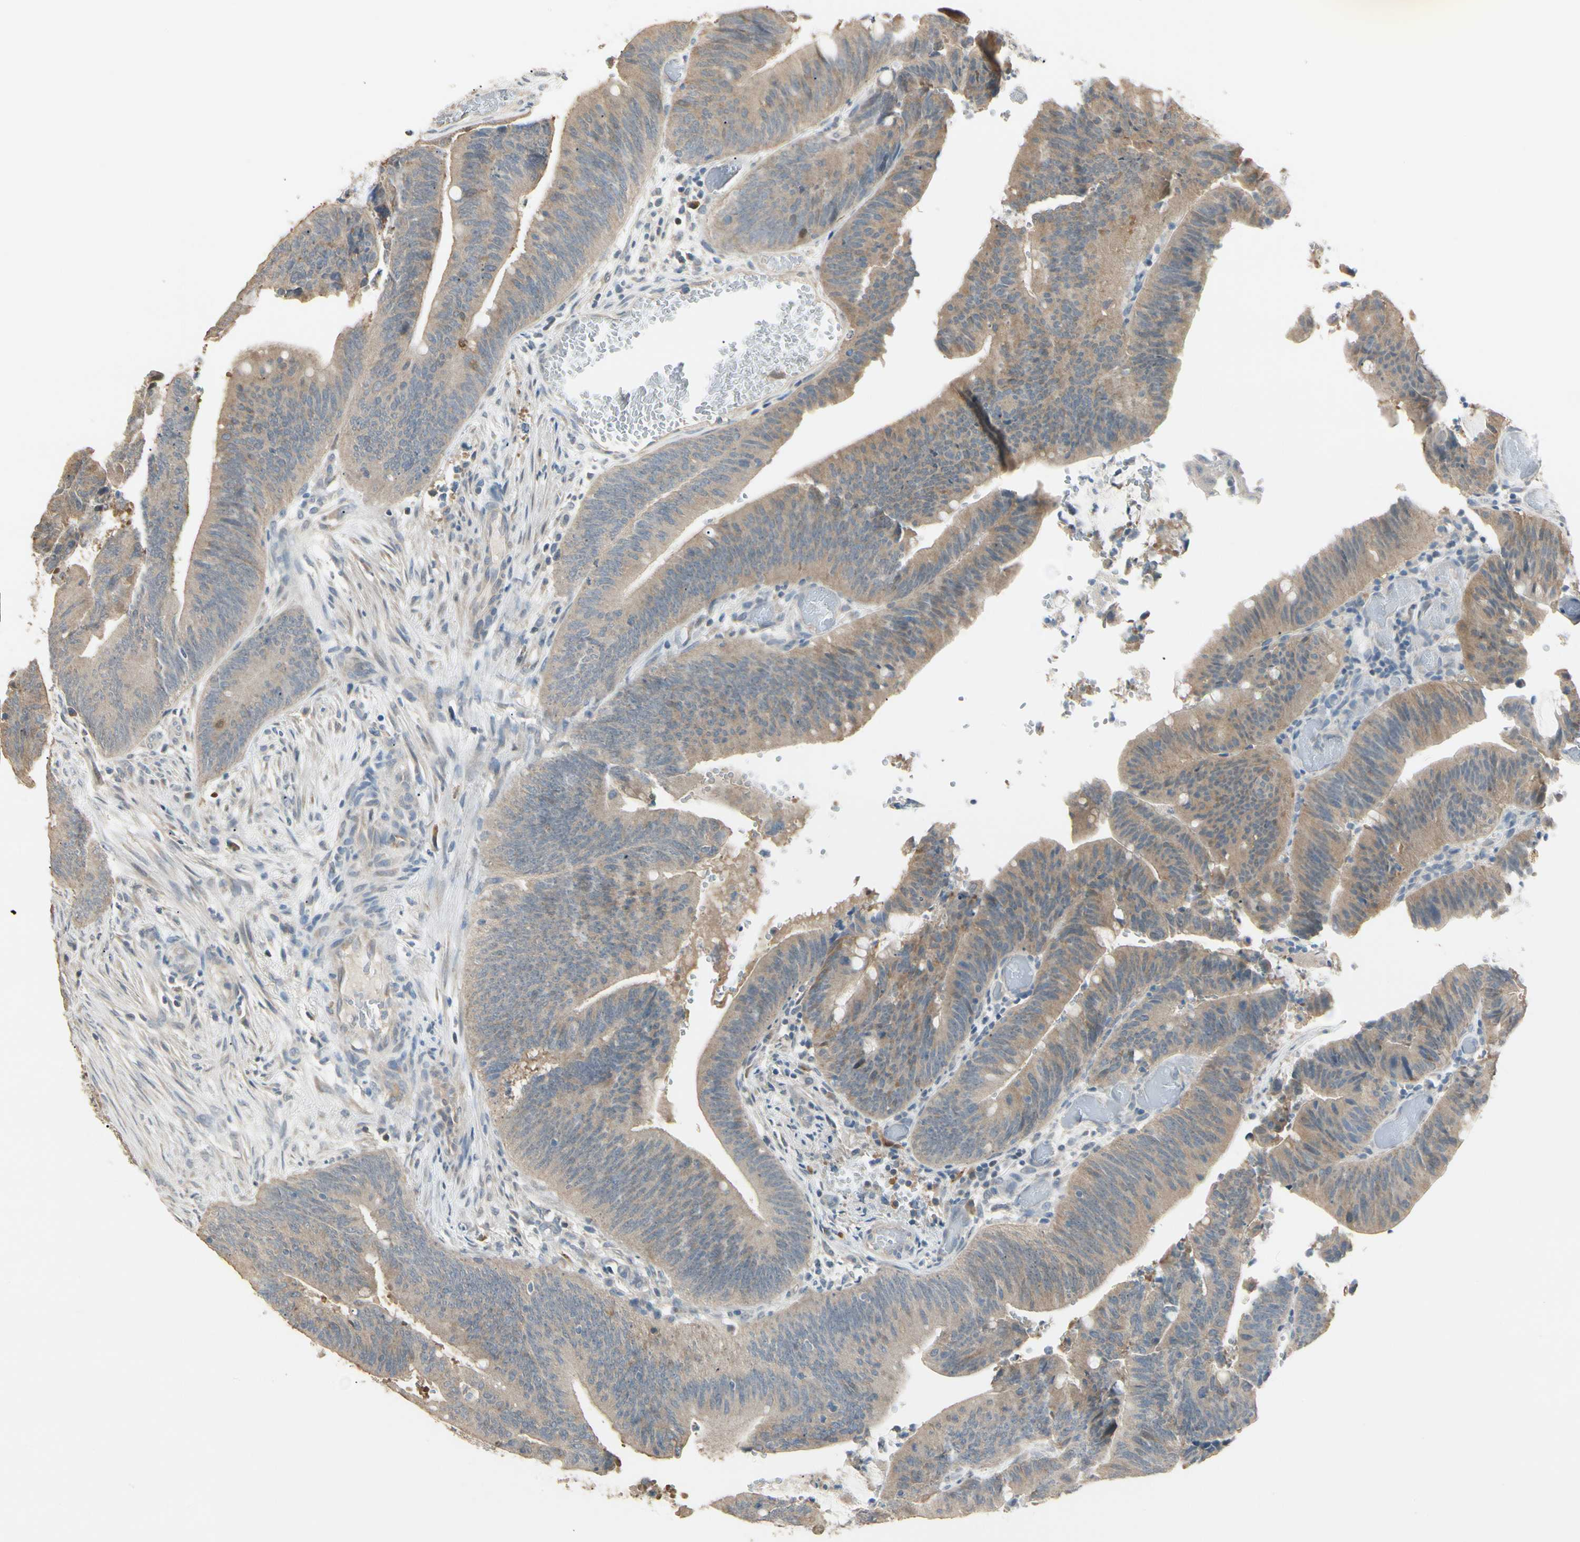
{"staining": {"intensity": "weak", "quantity": ">75%", "location": "cytoplasmic/membranous"}, "tissue": "colorectal cancer", "cell_type": "Tumor cells", "image_type": "cancer", "snomed": [{"axis": "morphology", "description": "Adenocarcinoma, NOS"}, {"axis": "topography", "description": "Rectum"}], "caption": "This is an image of IHC staining of colorectal cancer (adenocarcinoma), which shows weak expression in the cytoplasmic/membranous of tumor cells.", "gene": "GNE", "patient": {"sex": "female", "age": 66}}